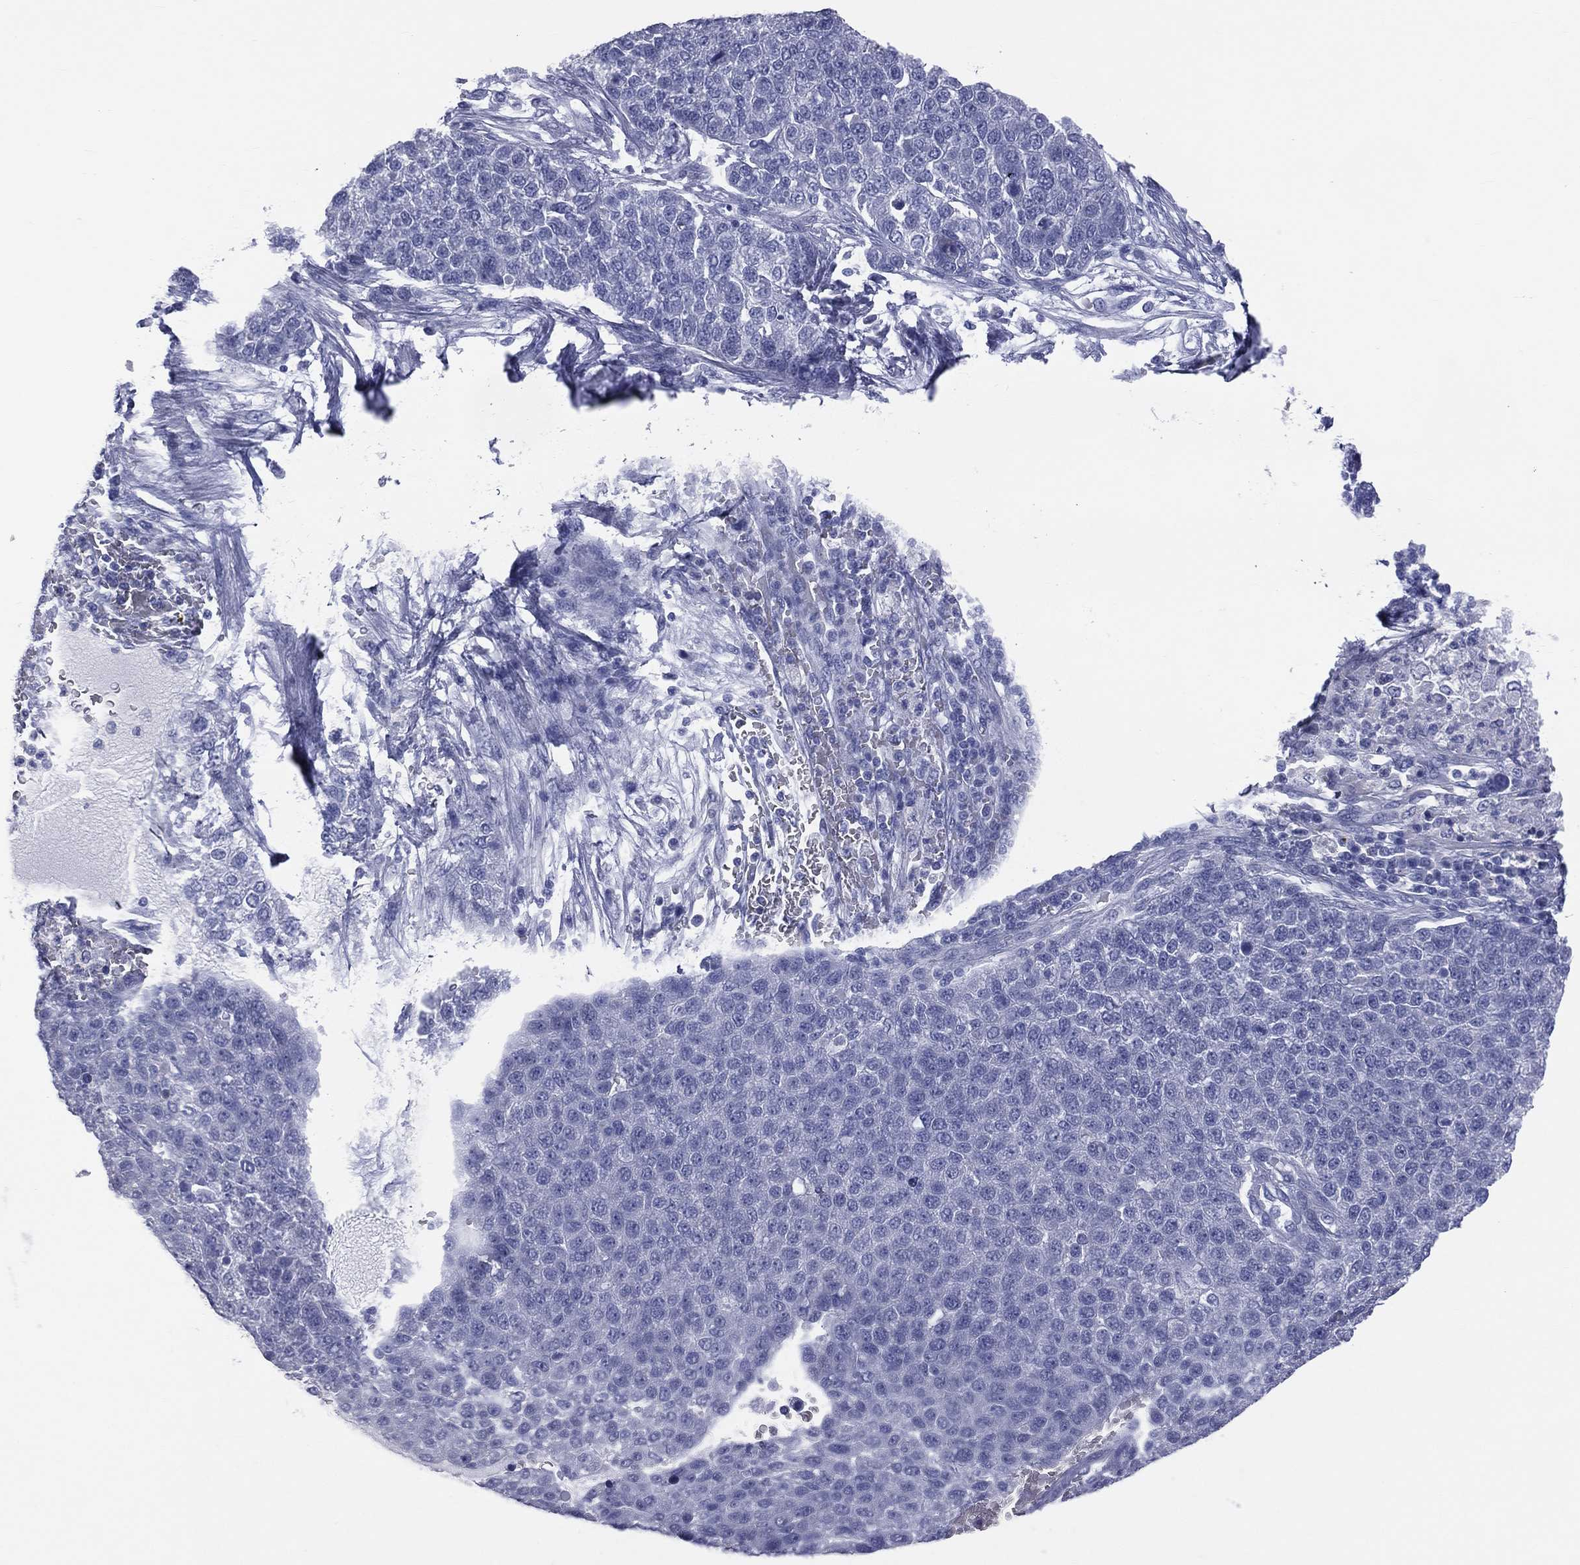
{"staining": {"intensity": "negative", "quantity": "none", "location": "none"}, "tissue": "pancreatic cancer", "cell_type": "Tumor cells", "image_type": "cancer", "snomed": [{"axis": "morphology", "description": "Adenocarcinoma, NOS"}, {"axis": "topography", "description": "Pancreas"}], "caption": "Photomicrograph shows no significant protein staining in tumor cells of pancreatic cancer.", "gene": "MLN", "patient": {"sex": "female", "age": 61}}